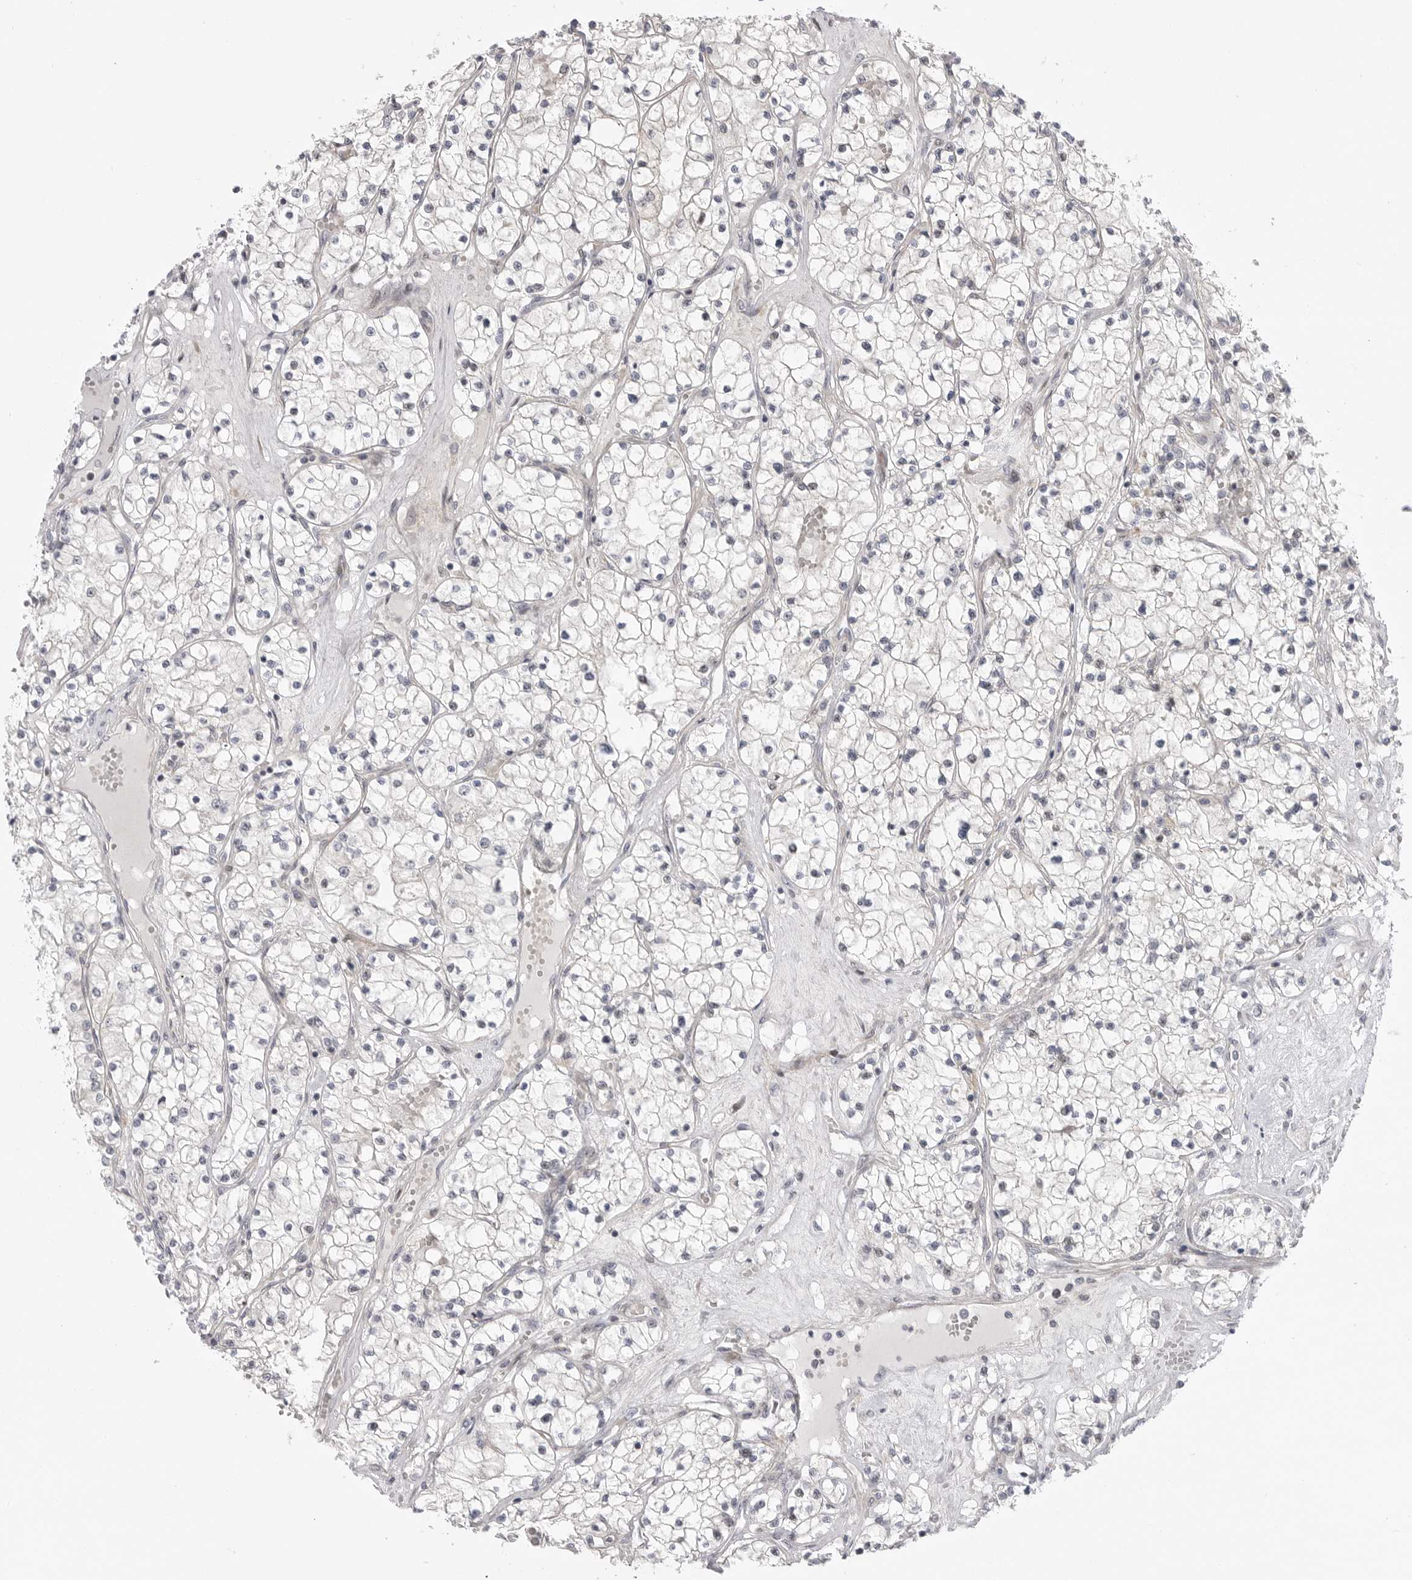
{"staining": {"intensity": "negative", "quantity": "none", "location": "none"}, "tissue": "renal cancer", "cell_type": "Tumor cells", "image_type": "cancer", "snomed": [{"axis": "morphology", "description": "Normal tissue, NOS"}, {"axis": "morphology", "description": "Adenocarcinoma, NOS"}, {"axis": "topography", "description": "Kidney"}], "caption": "The IHC histopathology image has no significant positivity in tumor cells of renal cancer (adenocarcinoma) tissue.", "gene": "GGT6", "patient": {"sex": "male", "age": 68}}